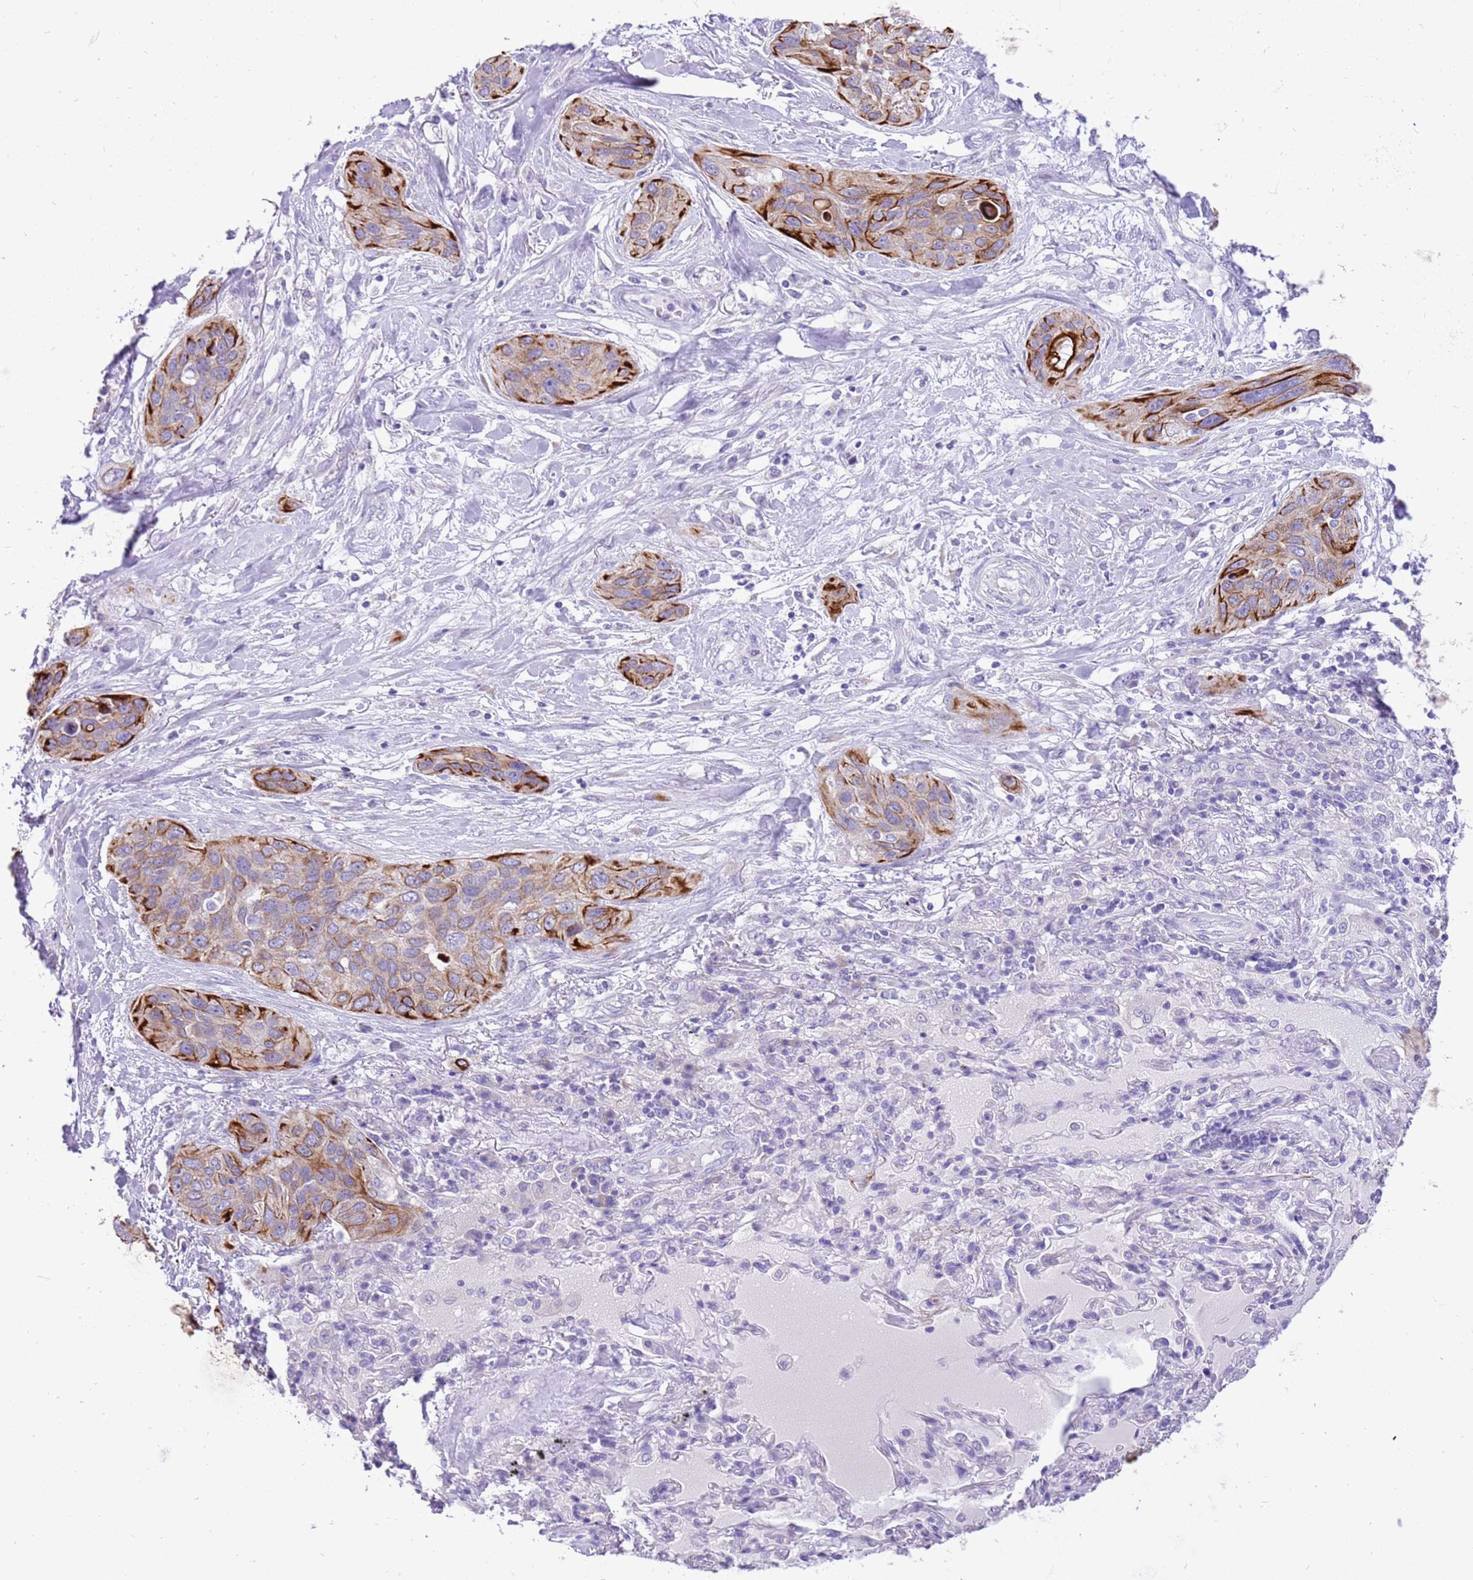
{"staining": {"intensity": "strong", "quantity": ">75%", "location": "cytoplasmic/membranous"}, "tissue": "lung cancer", "cell_type": "Tumor cells", "image_type": "cancer", "snomed": [{"axis": "morphology", "description": "Squamous cell carcinoma, NOS"}, {"axis": "topography", "description": "Lung"}], "caption": "A high amount of strong cytoplasmic/membranous staining is identified in approximately >75% of tumor cells in squamous cell carcinoma (lung) tissue.", "gene": "R3HDM4", "patient": {"sex": "female", "age": 70}}